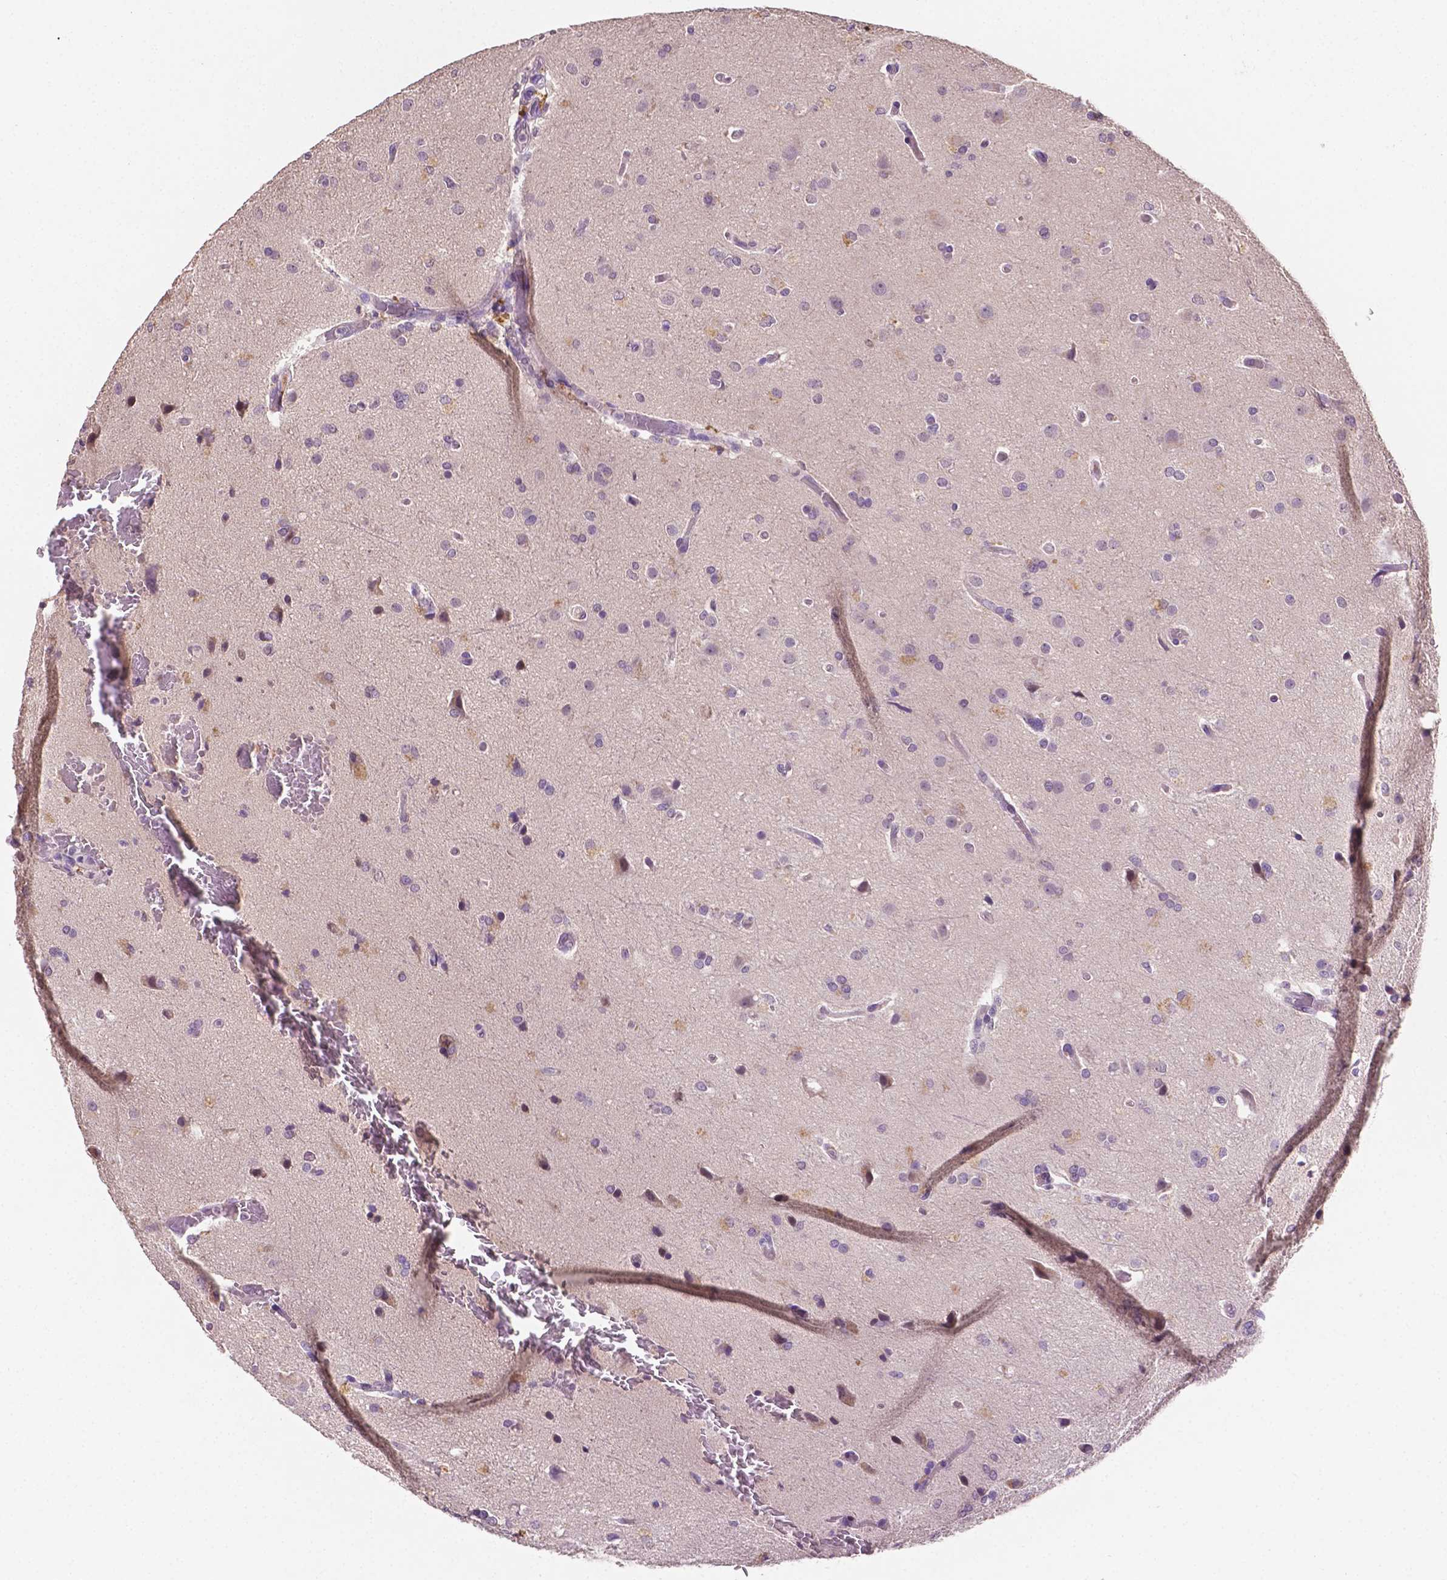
{"staining": {"intensity": "weak", "quantity": "<25%", "location": "cytoplasmic/membranous"}, "tissue": "glioma", "cell_type": "Tumor cells", "image_type": "cancer", "snomed": [{"axis": "morphology", "description": "Glioma, malignant, High grade"}, {"axis": "topography", "description": "Brain"}], "caption": "Immunohistochemical staining of high-grade glioma (malignant) displays no significant positivity in tumor cells.", "gene": "MROH6", "patient": {"sex": "male", "age": 68}}